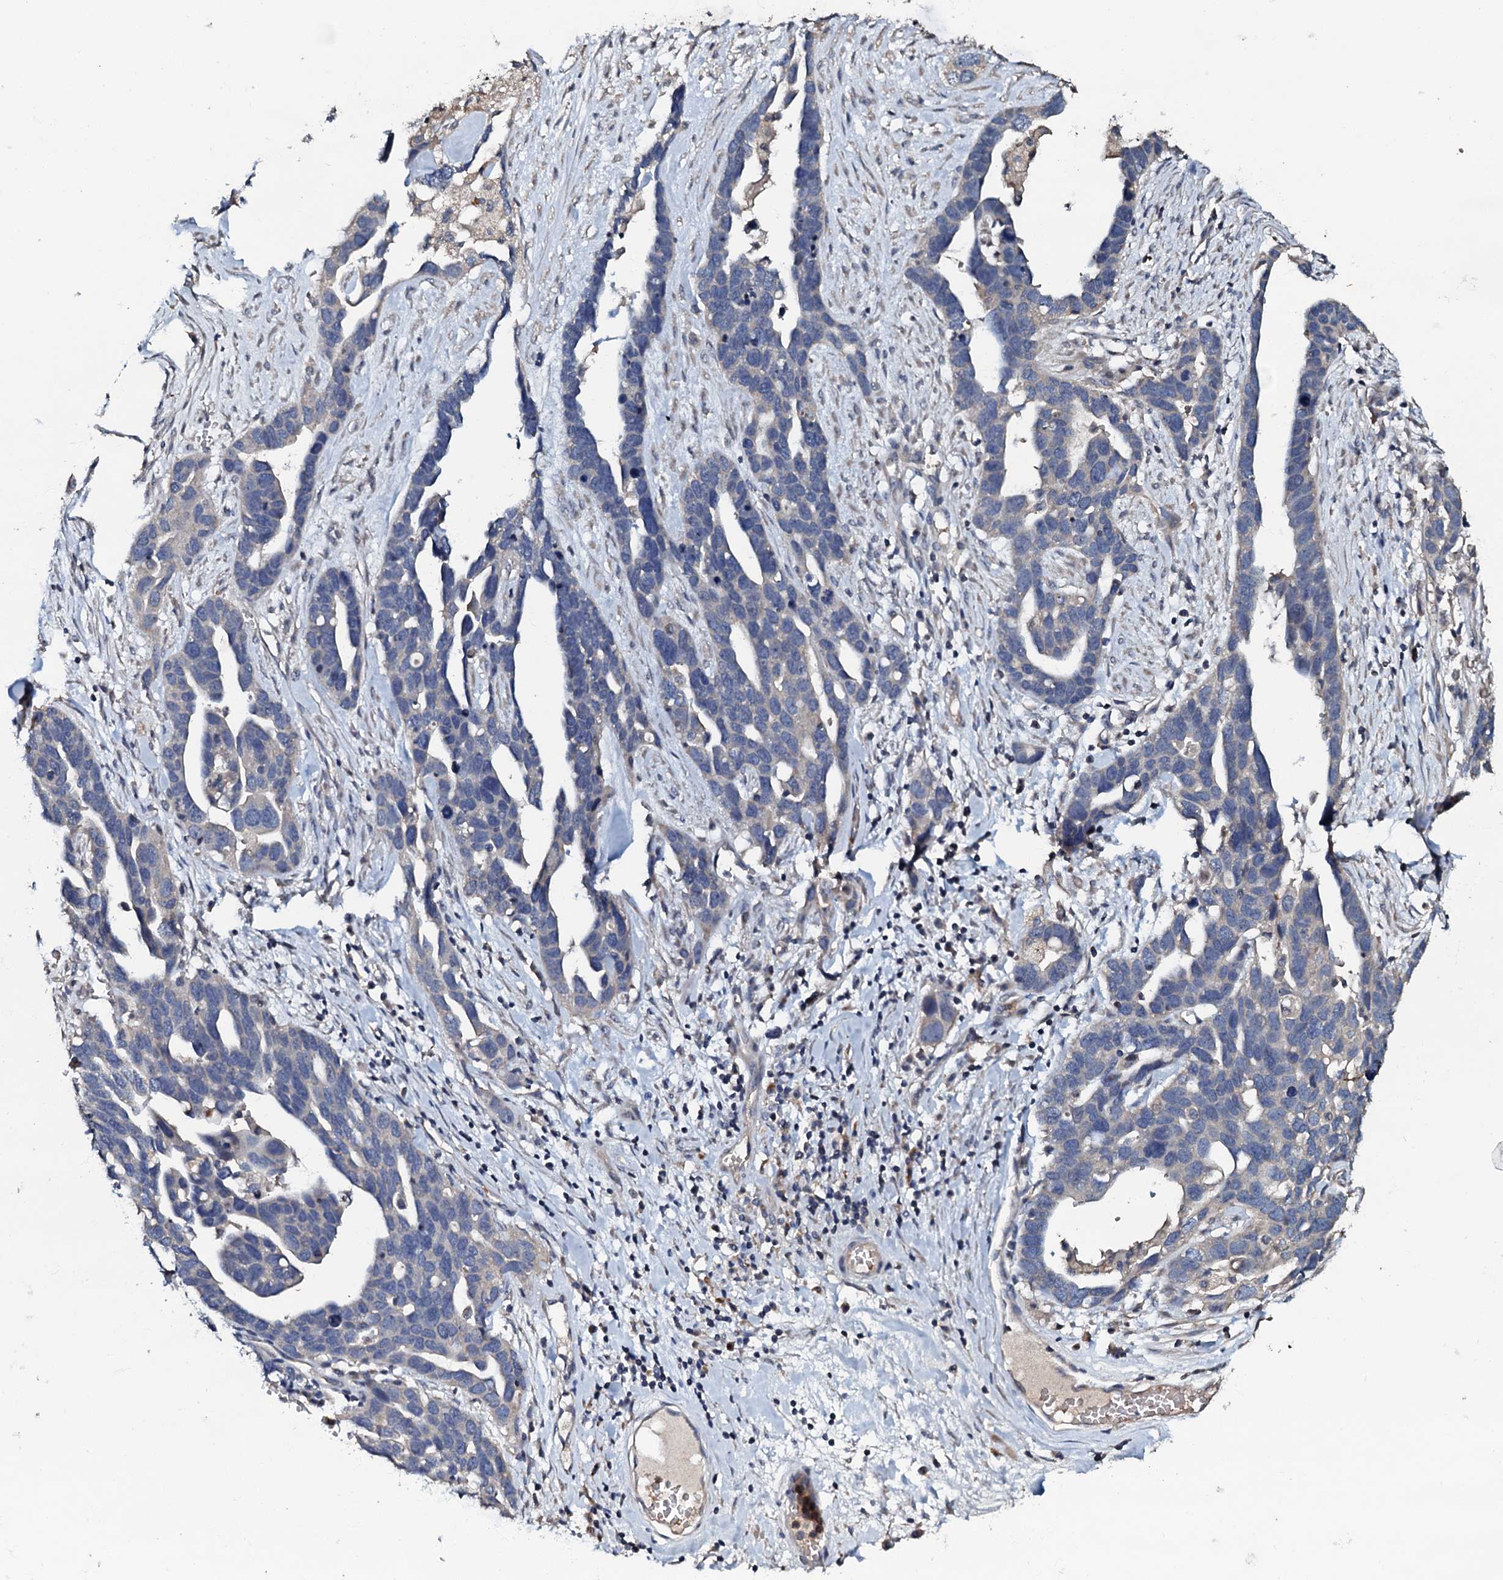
{"staining": {"intensity": "negative", "quantity": "none", "location": "none"}, "tissue": "ovarian cancer", "cell_type": "Tumor cells", "image_type": "cancer", "snomed": [{"axis": "morphology", "description": "Cystadenocarcinoma, serous, NOS"}, {"axis": "topography", "description": "Ovary"}], "caption": "Ovarian cancer stained for a protein using immunohistochemistry (IHC) exhibits no expression tumor cells.", "gene": "CPNE2", "patient": {"sex": "female", "age": 54}}